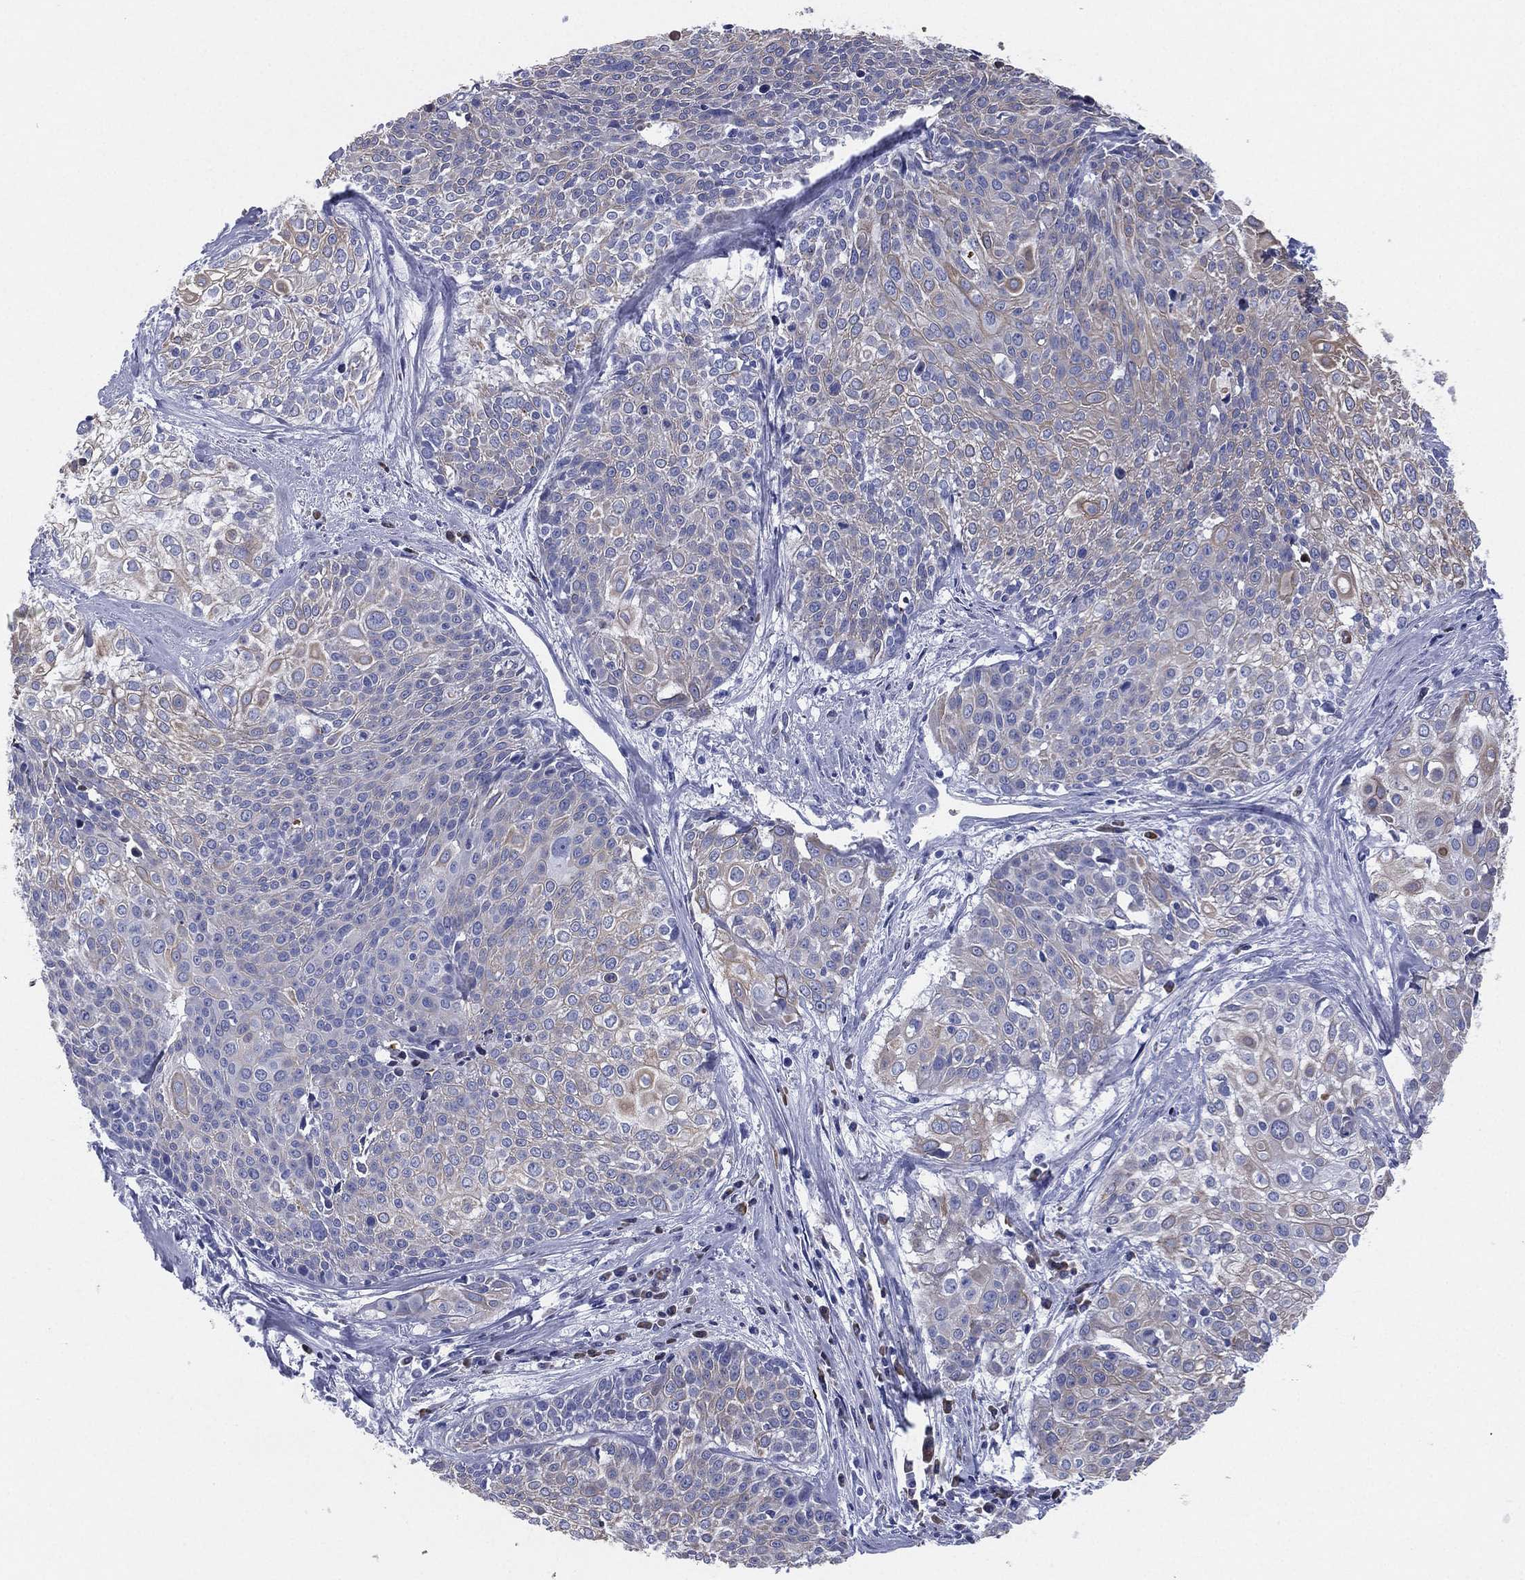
{"staining": {"intensity": "moderate", "quantity": "25%-75%", "location": "cytoplasmic/membranous"}, "tissue": "cervical cancer", "cell_type": "Tumor cells", "image_type": "cancer", "snomed": [{"axis": "morphology", "description": "Squamous cell carcinoma, NOS"}, {"axis": "topography", "description": "Cervix"}], "caption": "Human cervical cancer stained for a protein (brown) shows moderate cytoplasmic/membranous positive positivity in approximately 25%-75% of tumor cells.", "gene": "CD79A", "patient": {"sex": "female", "age": 39}}